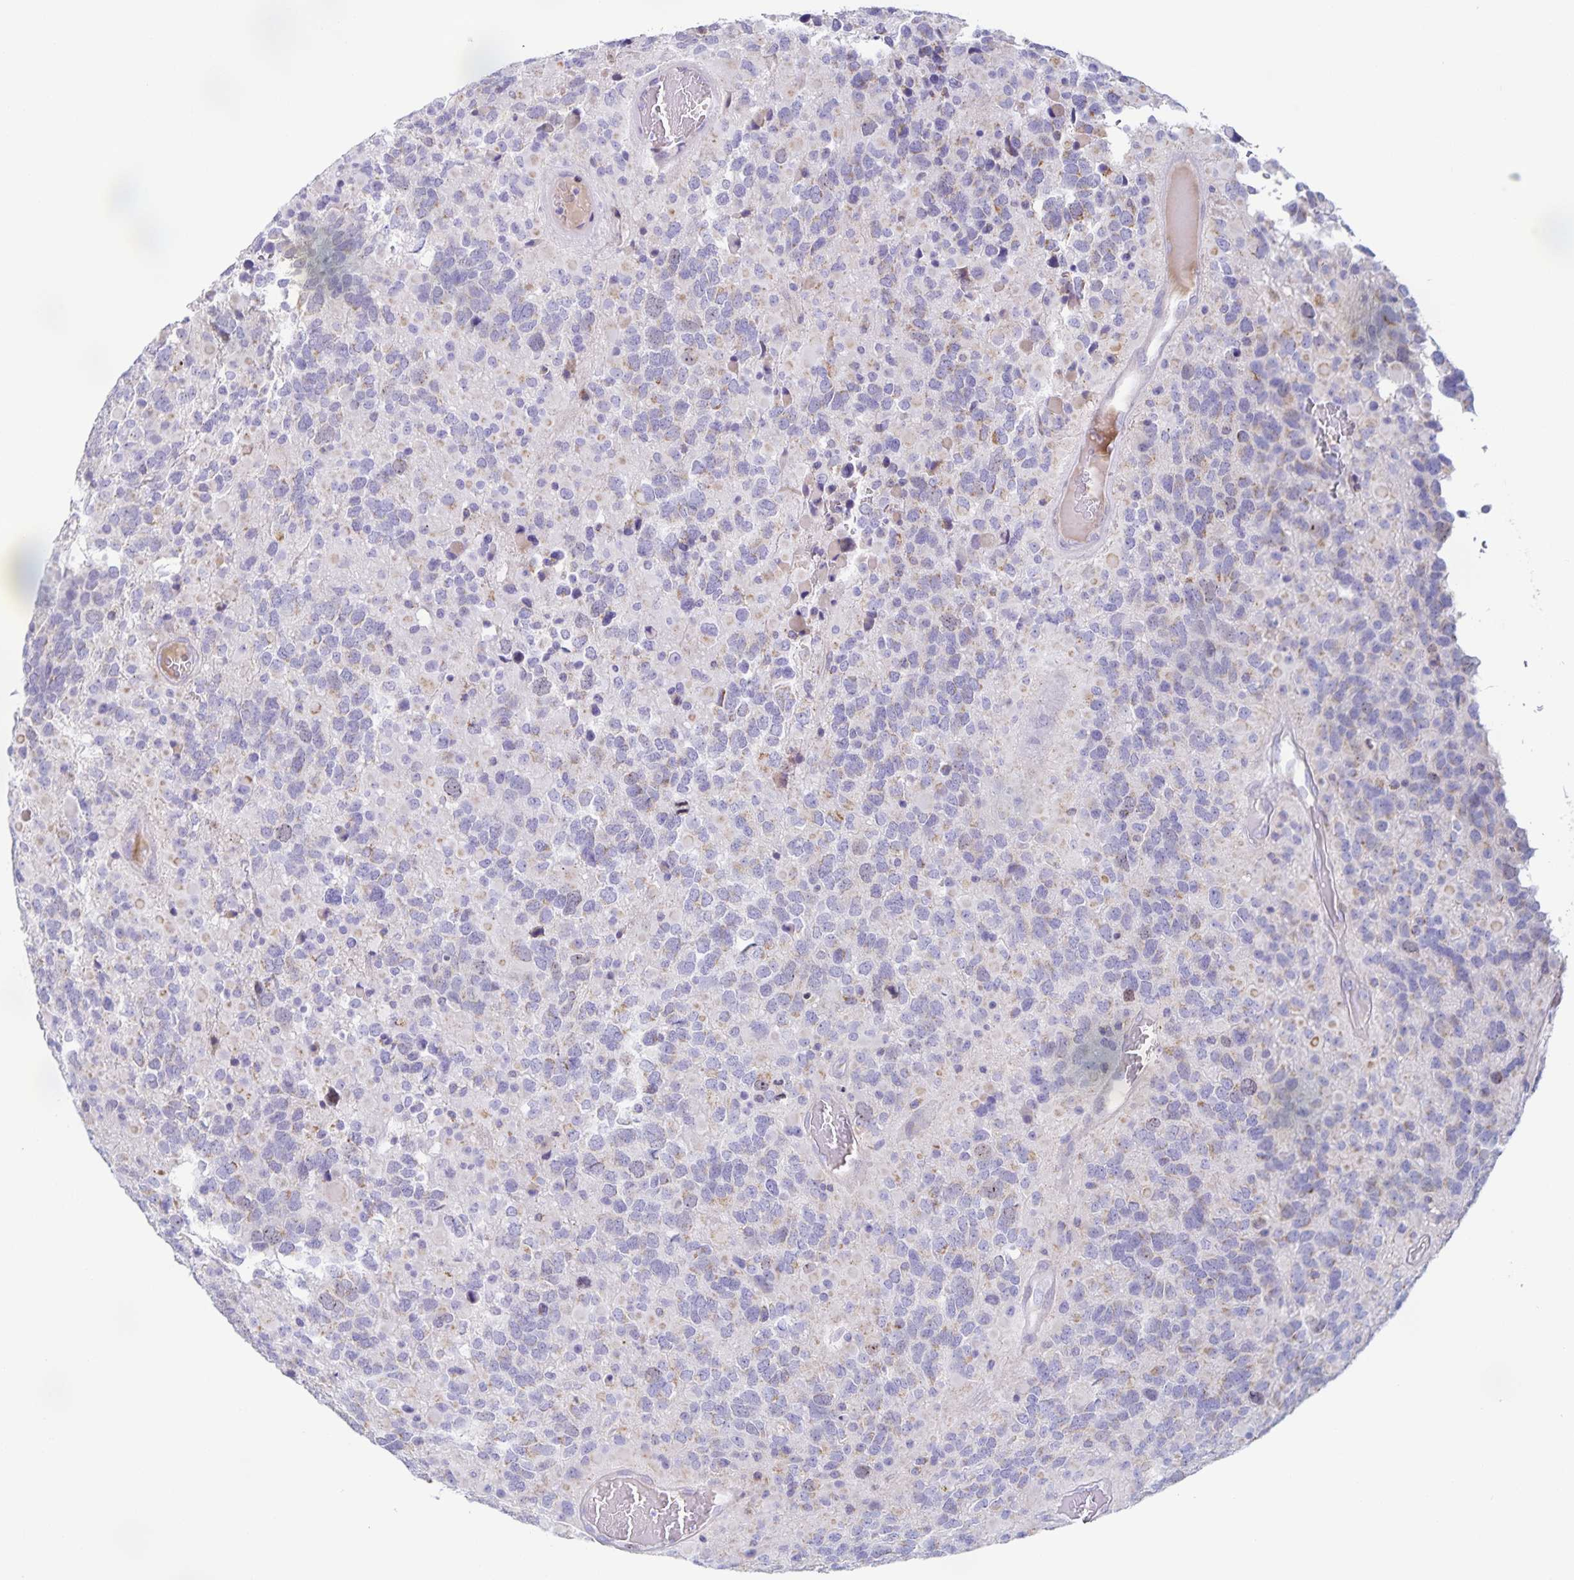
{"staining": {"intensity": "weak", "quantity": "<25%", "location": "cytoplasmic/membranous"}, "tissue": "glioma", "cell_type": "Tumor cells", "image_type": "cancer", "snomed": [{"axis": "morphology", "description": "Glioma, malignant, High grade"}, {"axis": "topography", "description": "Brain"}], "caption": "Human glioma stained for a protein using immunohistochemistry shows no expression in tumor cells.", "gene": "CENPH", "patient": {"sex": "female", "age": 40}}